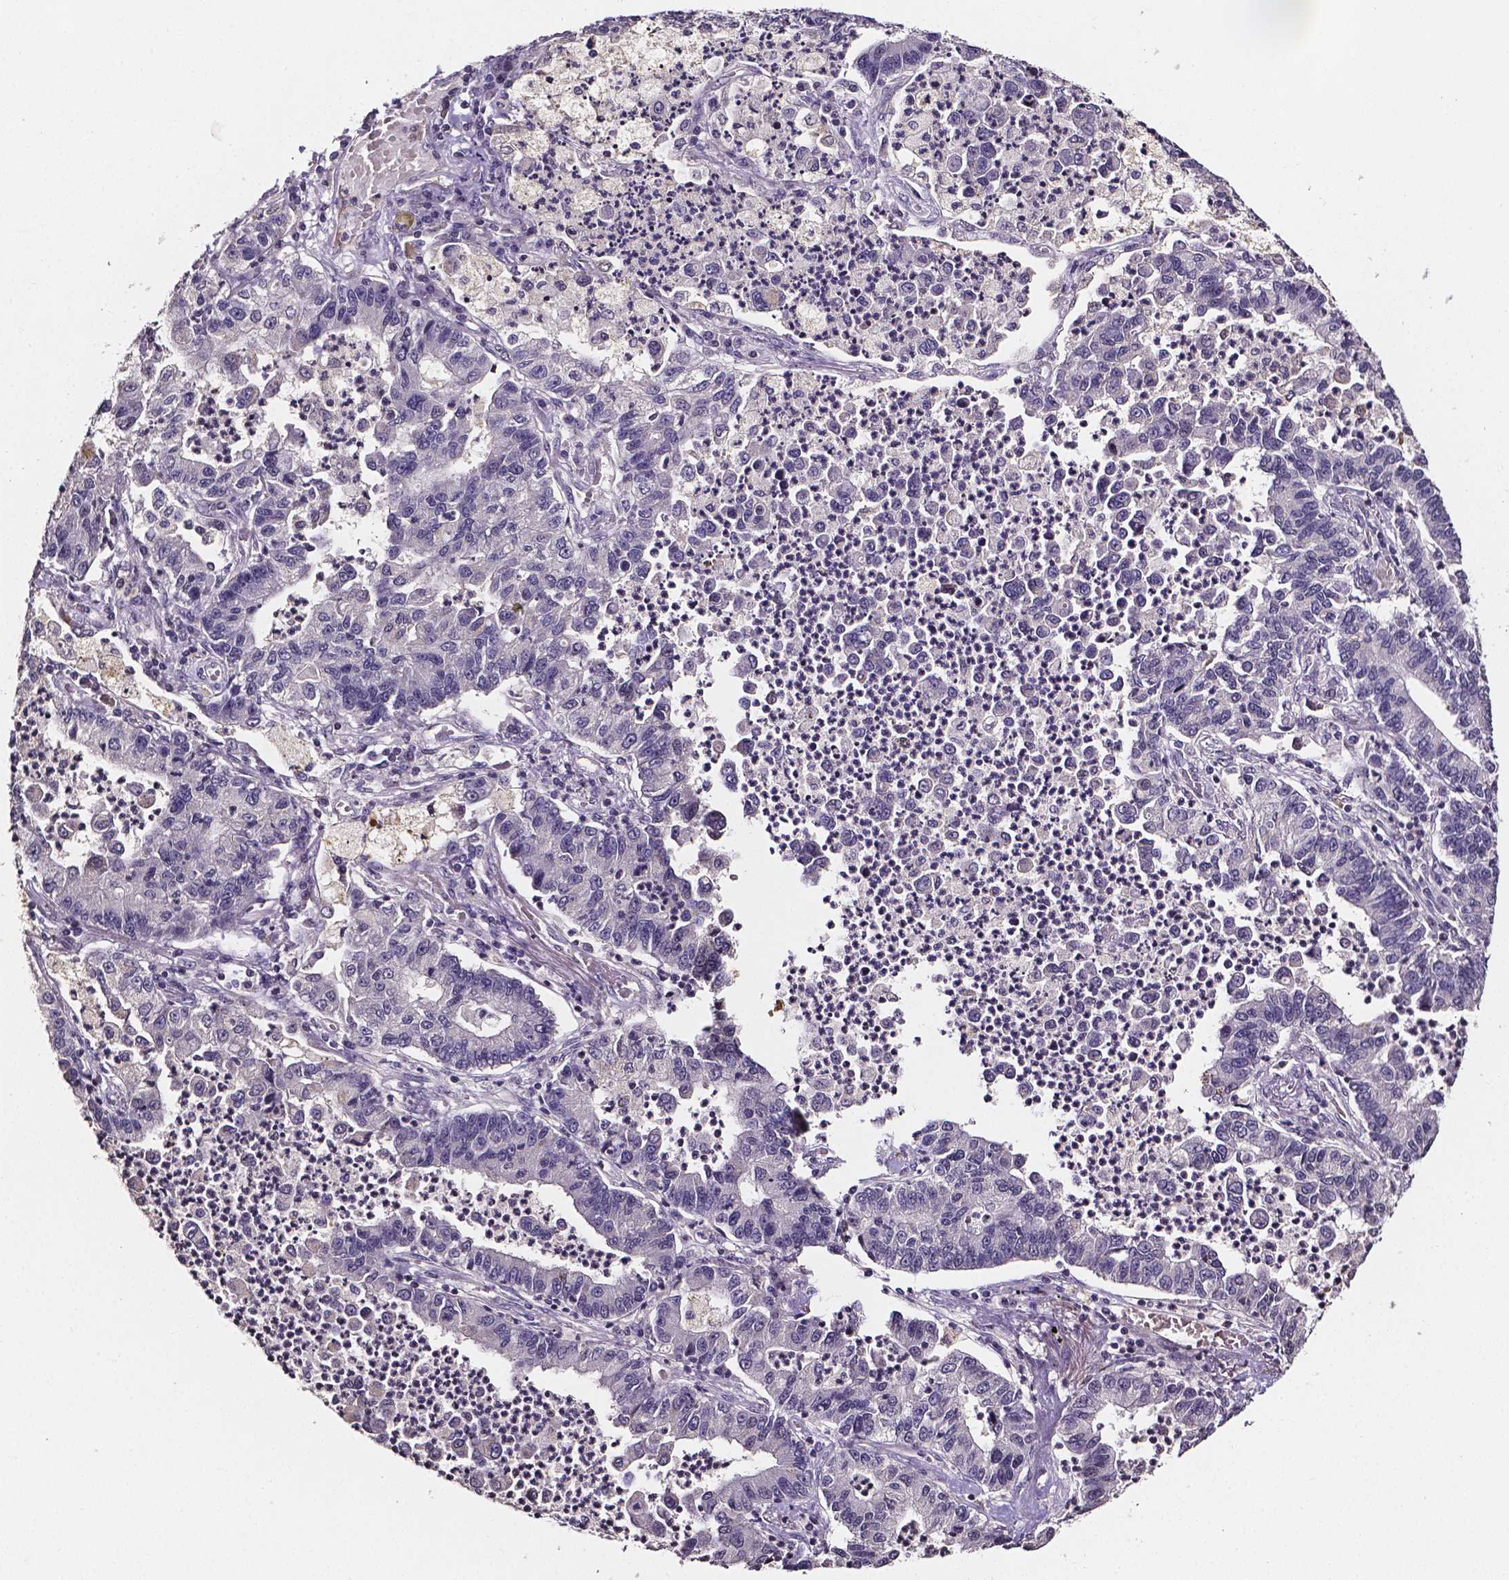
{"staining": {"intensity": "negative", "quantity": "none", "location": "none"}, "tissue": "lung cancer", "cell_type": "Tumor cells", "image_type": "cancer", "snomed": [{"axis": "morphology", "description": "Adenocarcinoma, NOS"}, {"axis": "topography", "description": "Lung"}], "caption": "Histopathology image shows no protein expression in tumor cells of lung adenocarcinoma tissue.", "gene": "NRGN", "patient": {"sex": "female", "age": 57}}